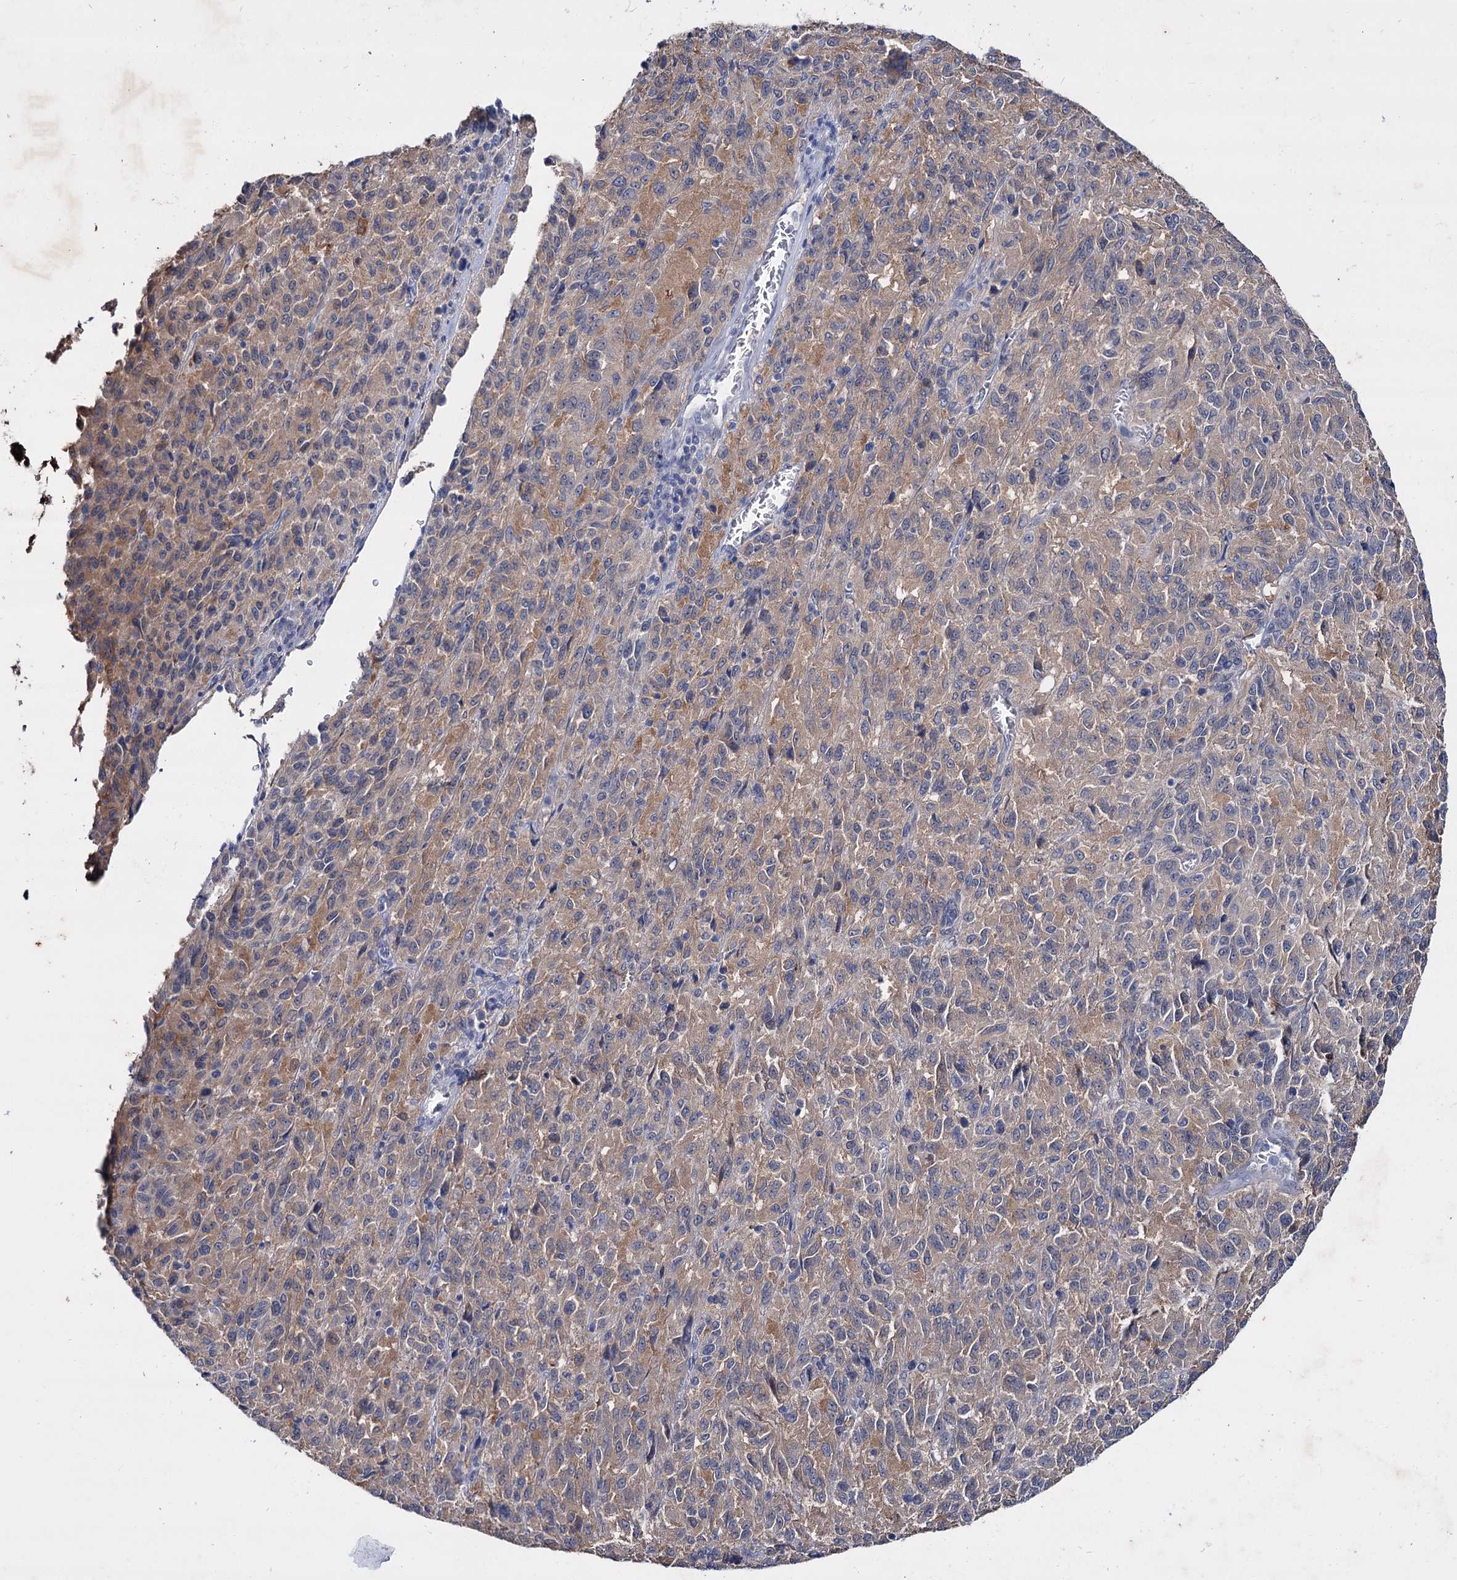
{"staining": {"intensity": "weak", "quantity": ">75%", "location": "cytoplasmic/membranous"}, "tissue": "melanoma", "cell_type": "Tumor cells", "image_type": "cancer", "snomed": [{"axis": "morphology", "description": "Malignant melanoma, Metastatic site"}, {"axis": "topography", "description": "Lung"}], "caption": "This image reveals IHC staining of human melanoma, with low weak cytoplasmic/membranous staining in about >75% of tumor cells.", "gene": "LYZL4", "patient": {"sex": "male", "age": 64}}